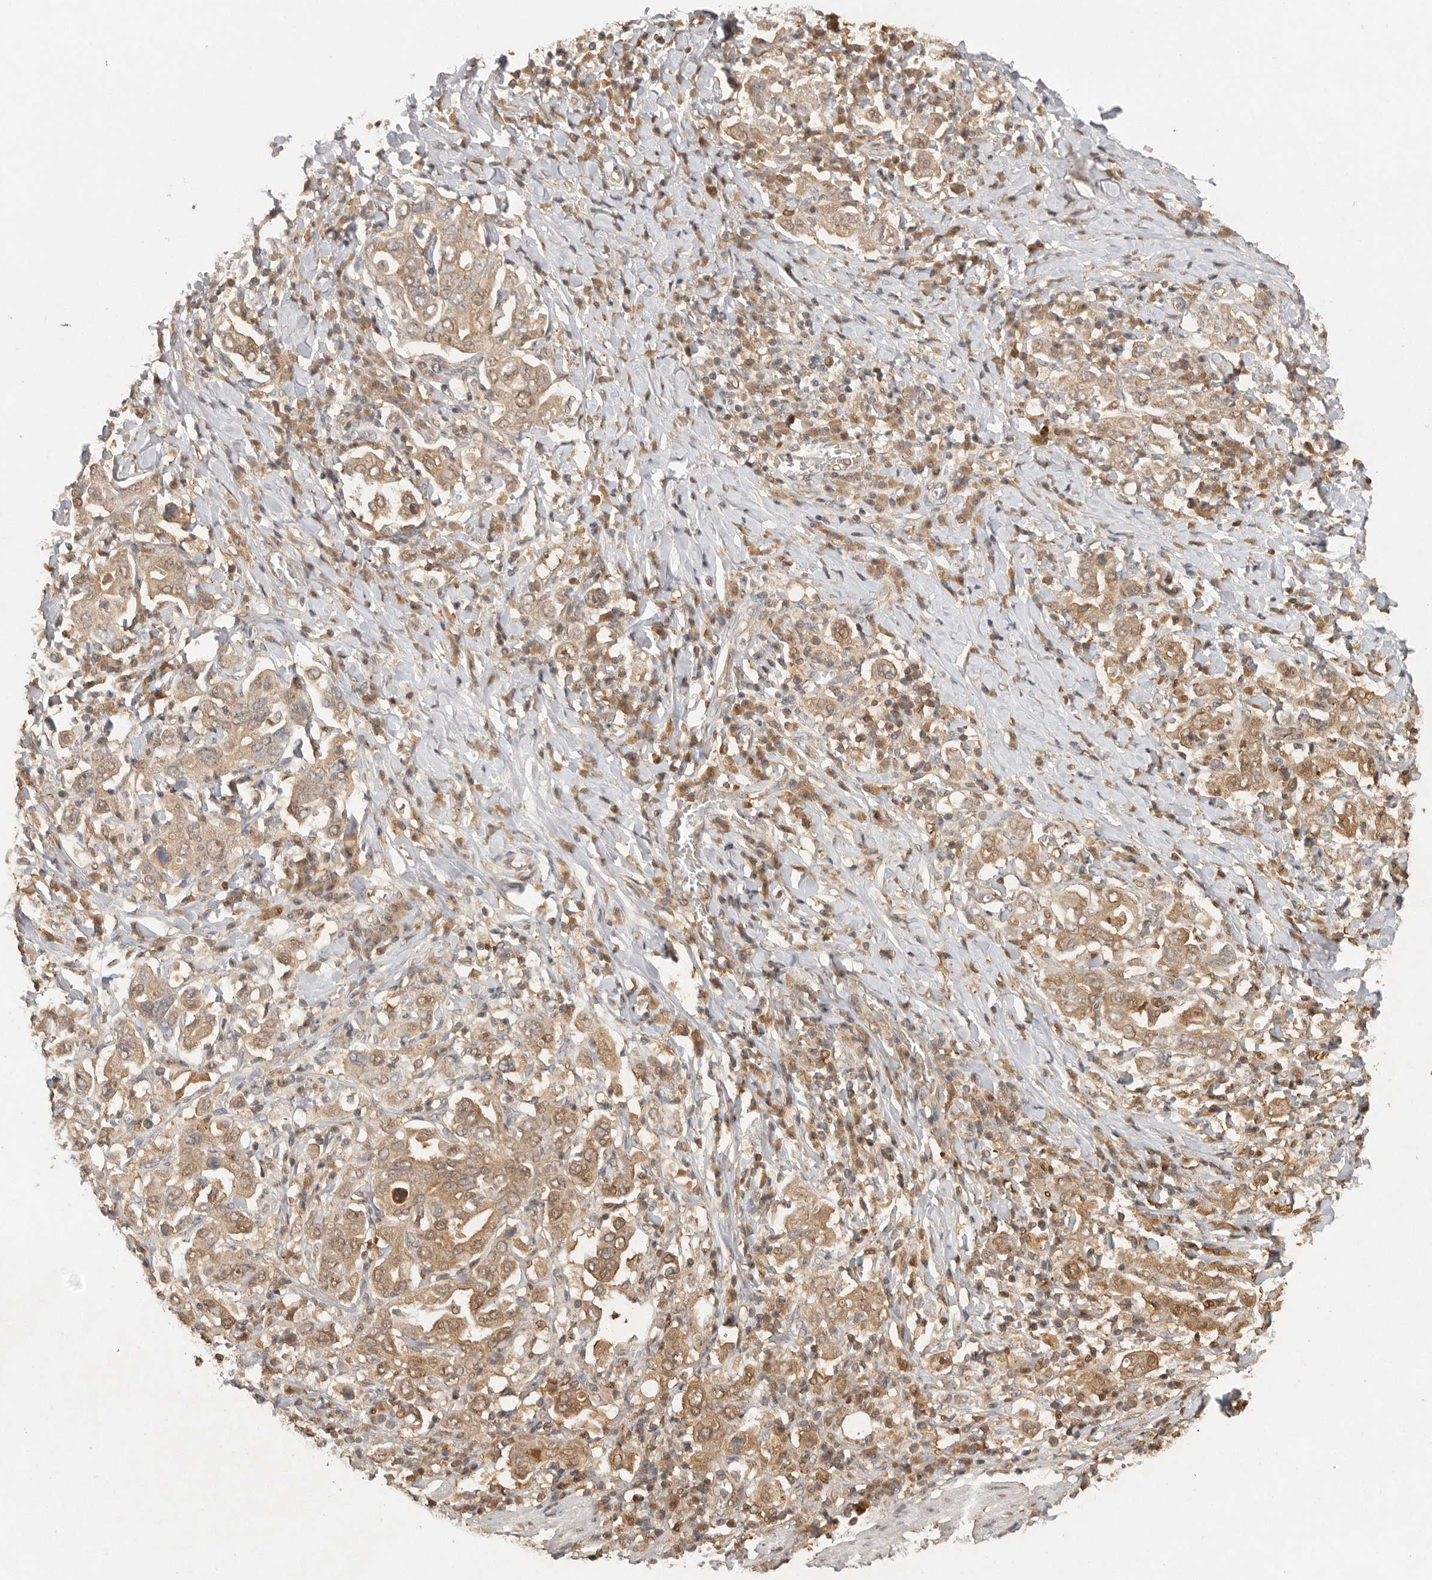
{"staining": {"intensity": "moderate", "quantity": ">75%", "location": "cytoplasmic/membranous,nuclear"}, "tissue": "stomach cancer", "cell_type": "Tumor cells", "image_type": "cancer", "snomed": [{"axis": "morphology", "description": "Adenocarcinoma, NOS"}, {"axis": "topography", "description": "Stomach, upper"}], "caption": "Human stomach cancer (adenocarcinoma) stained for a protein (brown) shows moderate cytoplasmic/membranous and nuclear positive expression in approximately >75% of tumor cells.", "gene": "PSMA5", "patient": {"sex": "male", "age": 62}}